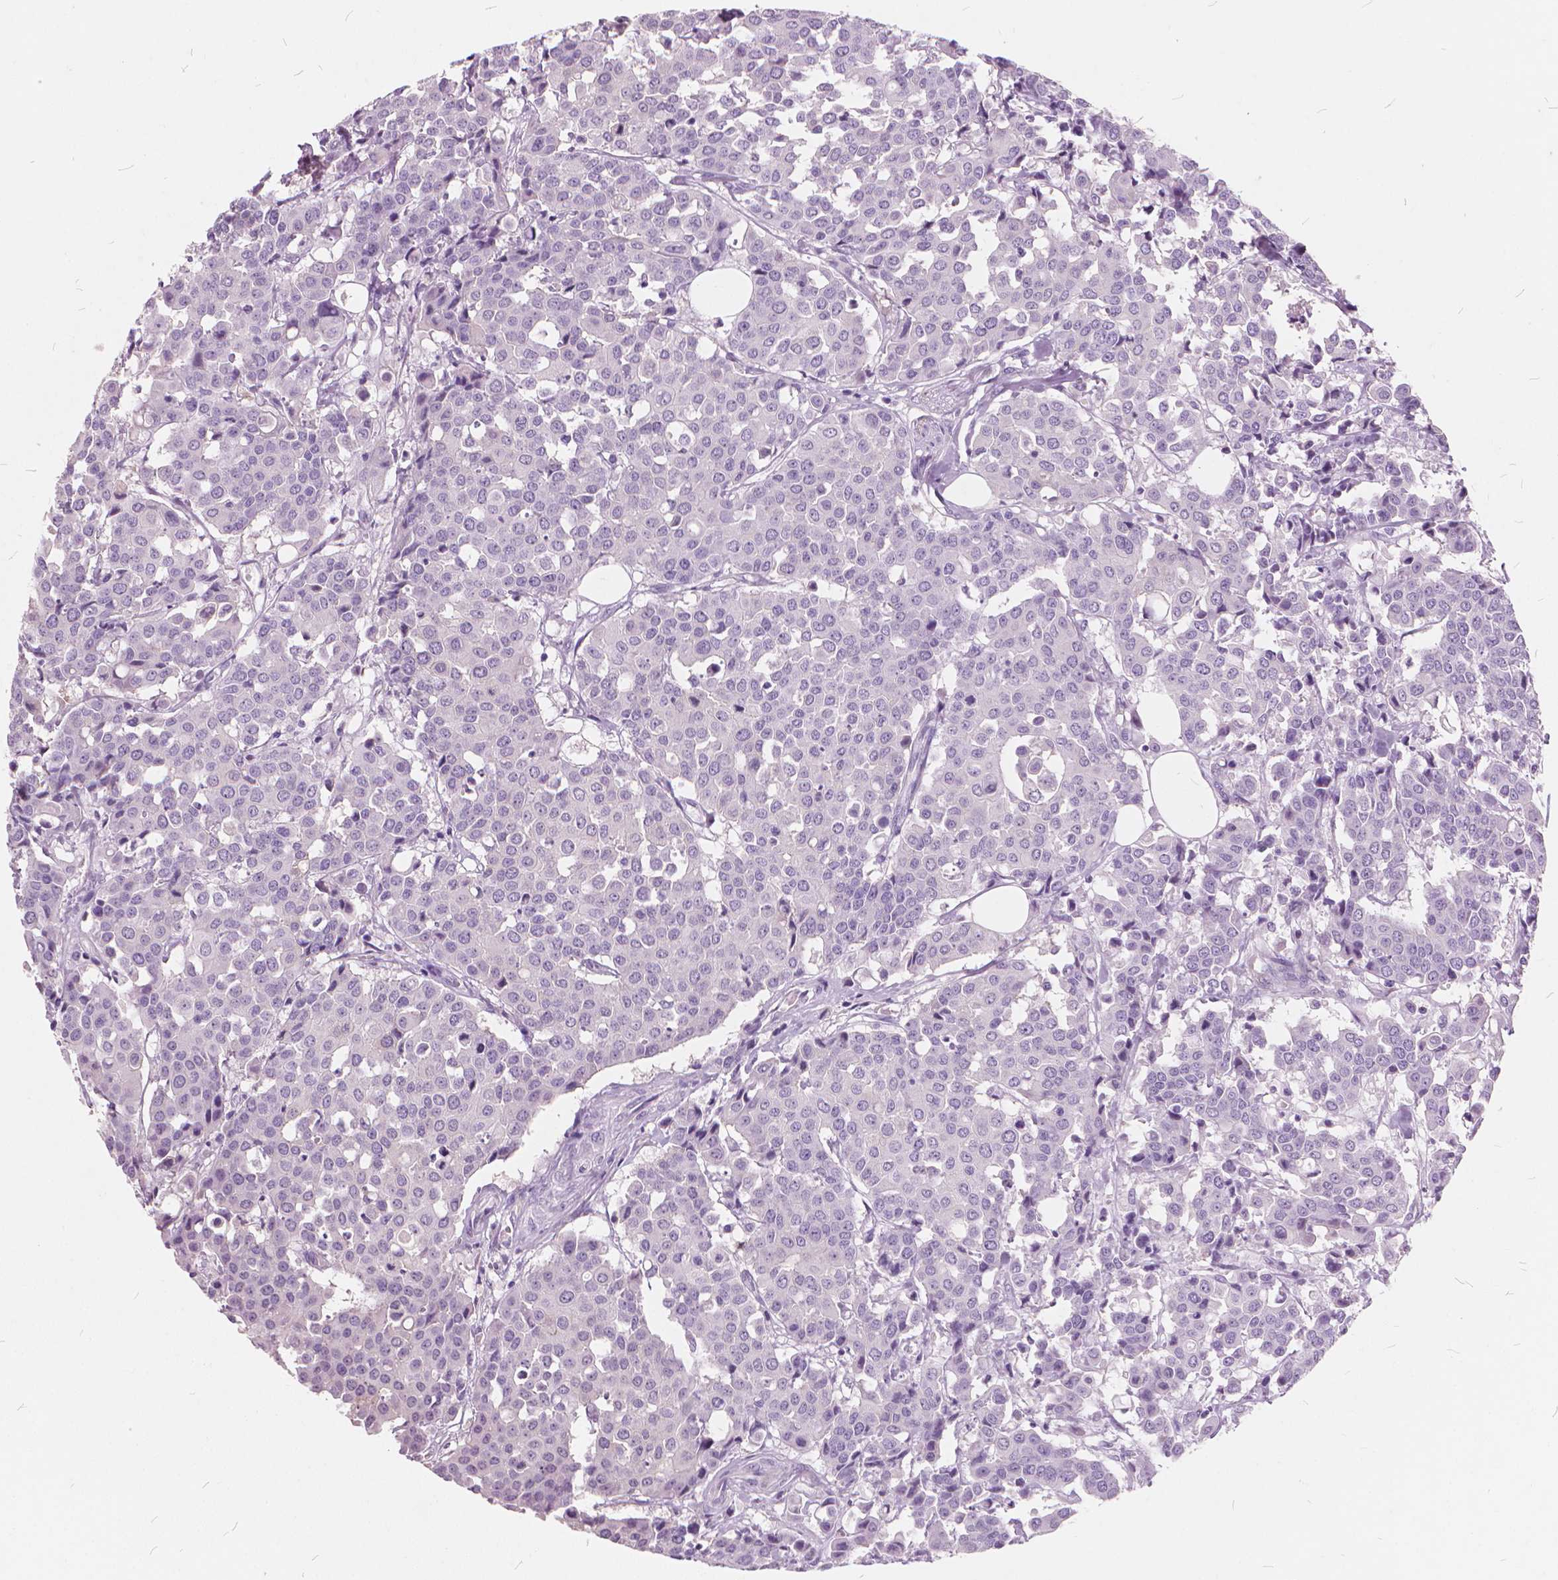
{"staining": {"intensity": "negative", "quantity": "none", "location": "none"}, "tissue": "carcinoid", "cell_type": "Tumor cells", "image_type": "cancer", "snomed": [{"axis": "morphology", "description": "Carcinoid, malignant, NOS"}, {"axis": "topography", "description": "Colon"}], "caption": "Protein analysis of malignant carcinoid reveals no significant staining in tumor cells.", "gene": "DNM1", "patient": {"sex": "male", "age": 81}}